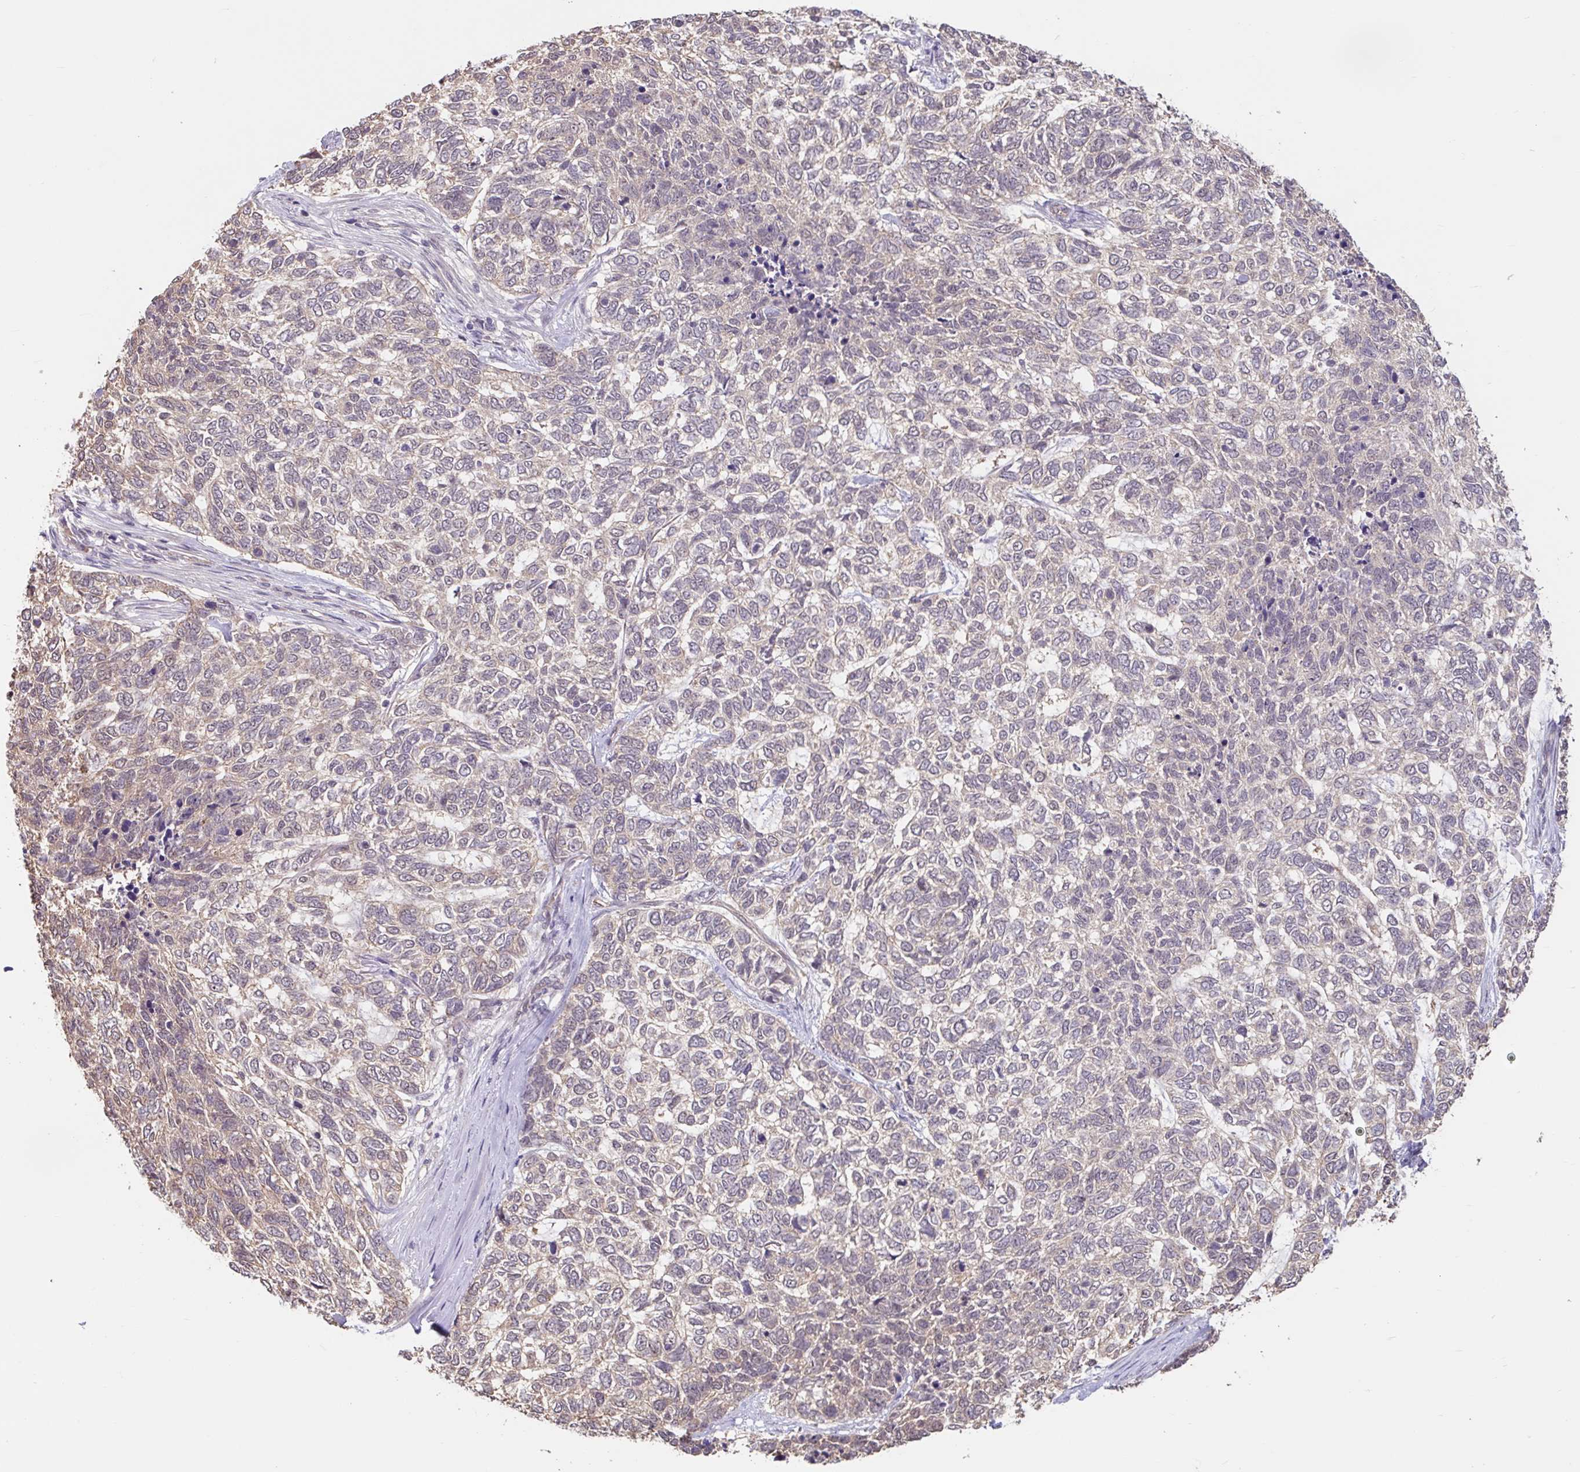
{"staining": {"intensity": "weak", "quantity": "<25%", "location": "cytoplasmic/membranous"}, "tissue": "skin cancer", "cell_type": "Tumor cells", "image_type": "cancer", "snomed": [{"axis": "morphology", "description": "Basal cell carcinoma"}, {"axis": "topography", "description": "Skin"}], "caption": "There is no significant positivity in tumor cells of skin basal cell carcinoma.", "gene": "STYXL1", "patient": {"sex": "female", "age": 65}}